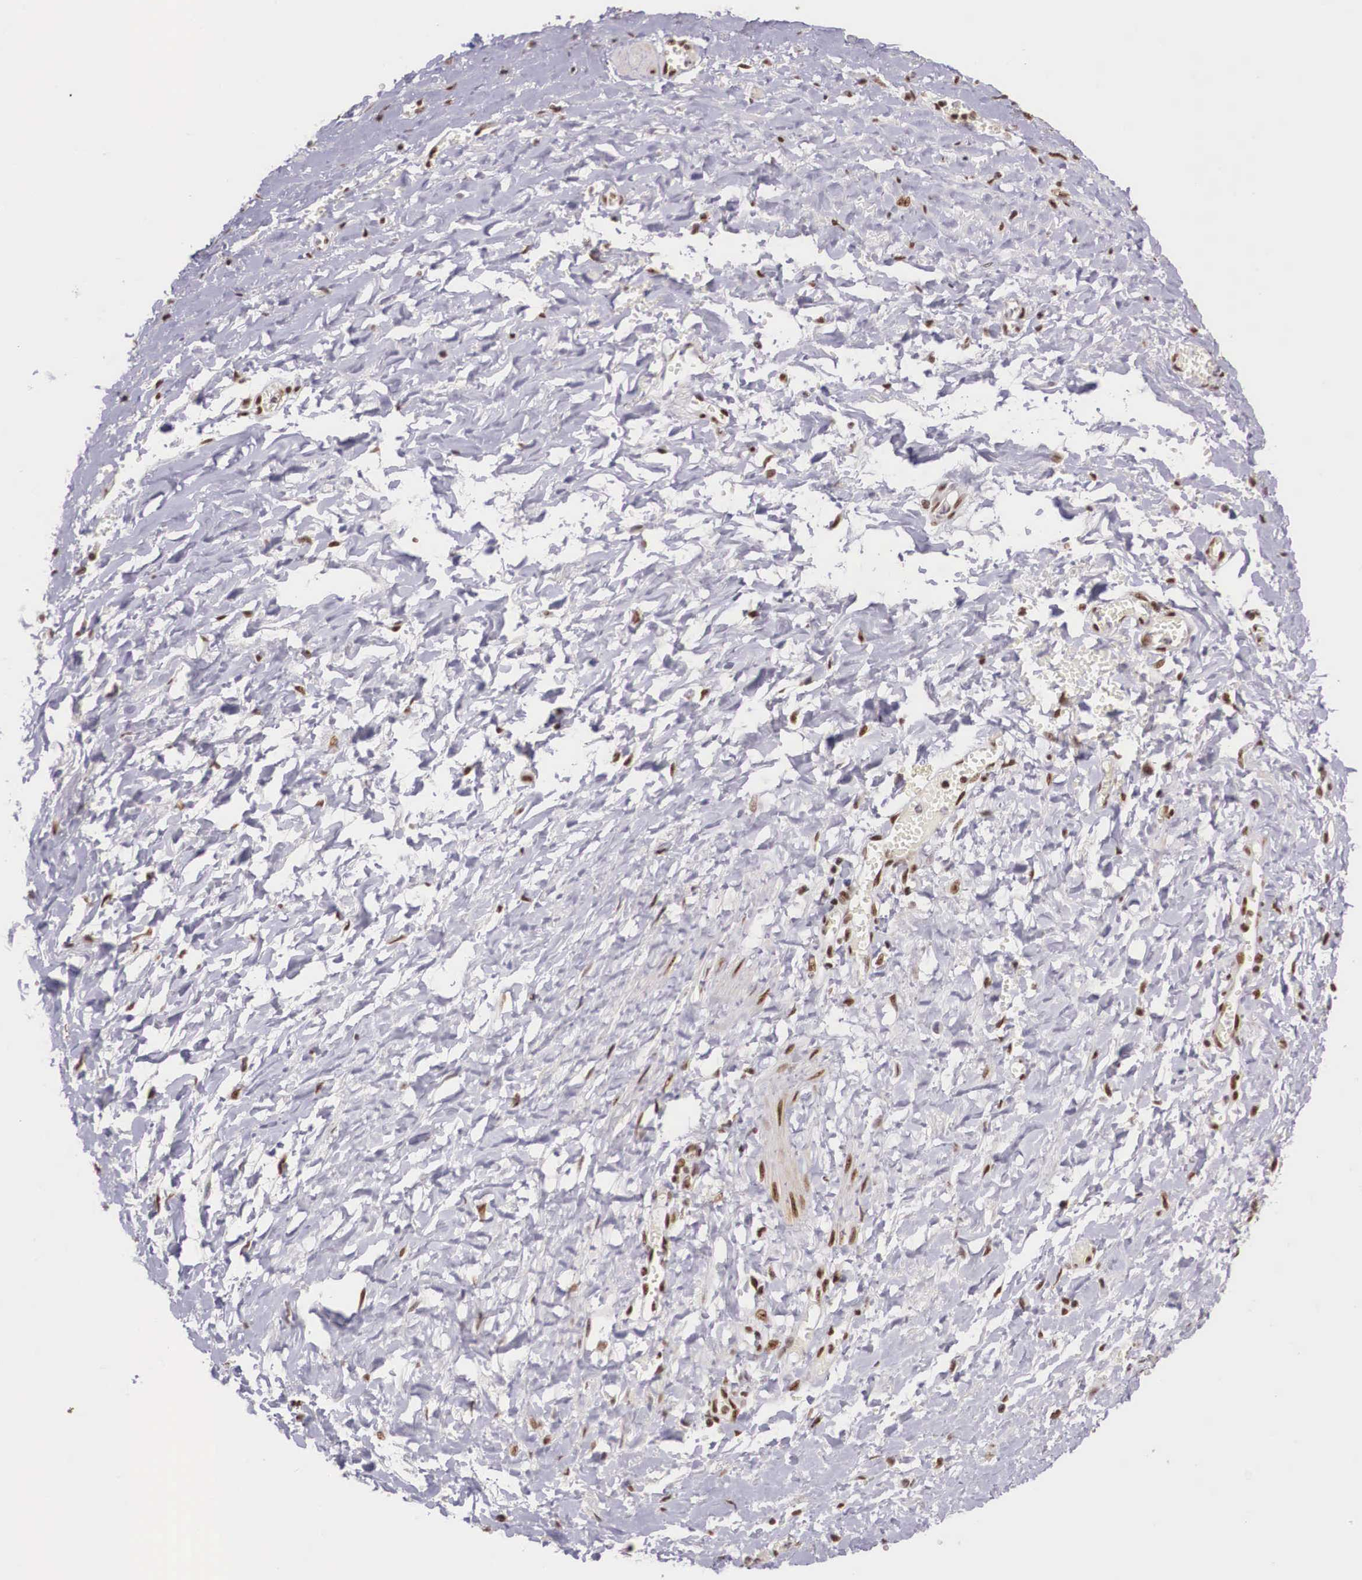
{"staining": {"intensity": "moderate", "quantity": ">75%", "location": "nuclear"}, "tissue": "smooth muscle", "cell_type": "Smooth muscle cells", "image_type": "normal", "snomed": [{"axis": "morphology", "description": "Normal tissue, NOS"}, {"axis": "topography", "description": "Uterus"}], "caption": "IHC image of unremarkable human smooth muscle stained for a protein (brown), which reveals medium levels of moderate nuclear expression in about >75% of smooth muscle cells.", "gene": "POLR2F", "patient": {"sex": "female", "age": 56}}